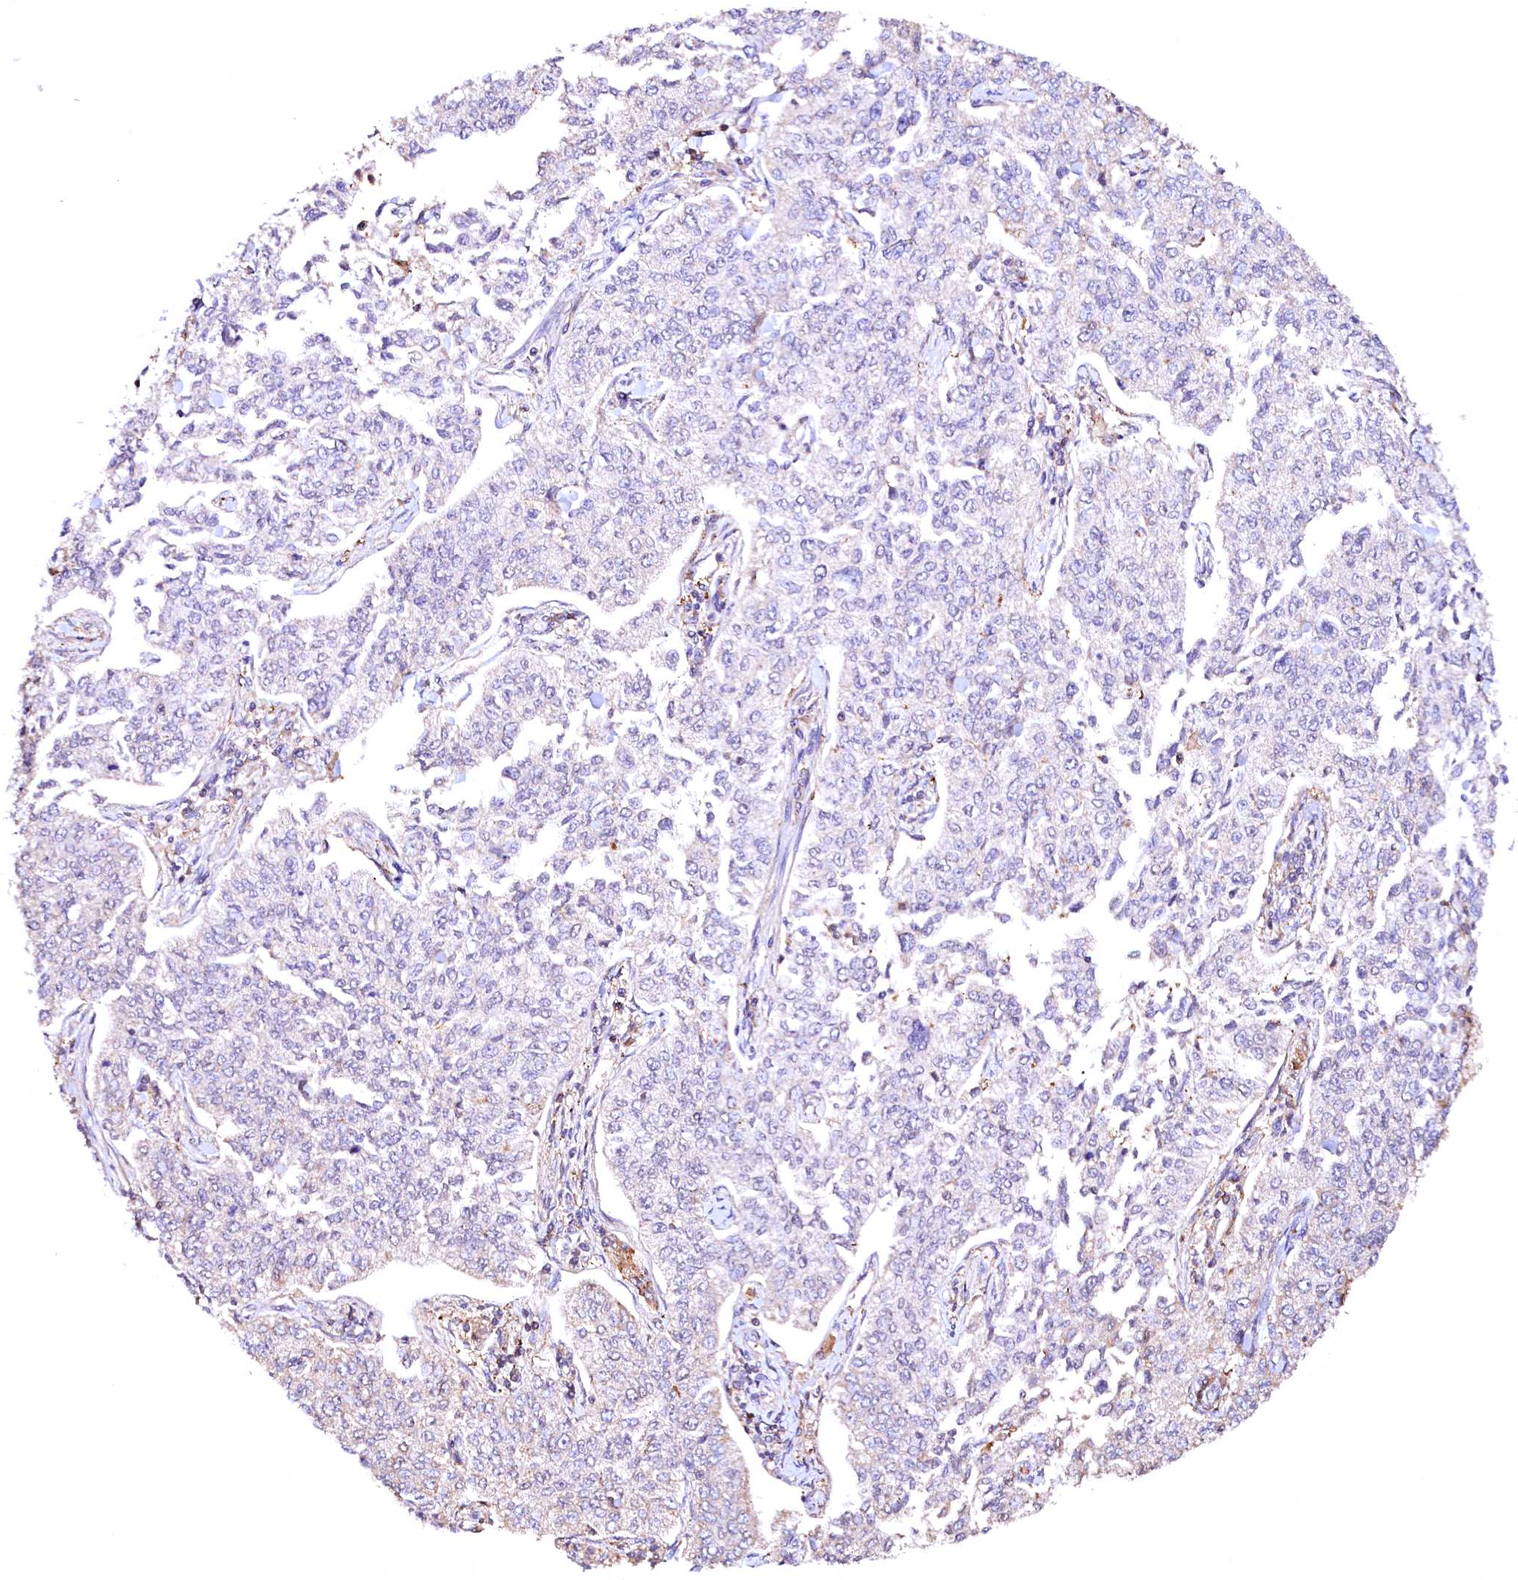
{"staining": {"intensity": "negative", "quantity": "none", "location": "none"}, "tissue": "cervical cancer", "cell_type": "Tumor cells", "image_type": "cancer", "snomed": [{"axis": "morphology", "description": "Squamous cell carcinoma, NOS"}, {"axis": "topography", "description": "Cervix"}], "caption": "Histopathology image shows no protein expression in tumor cells of cervical cancer (squamous cell carcinoma) tissue.", "gene": "RARS2", "patient": {"sex": "female", "age": 35}}